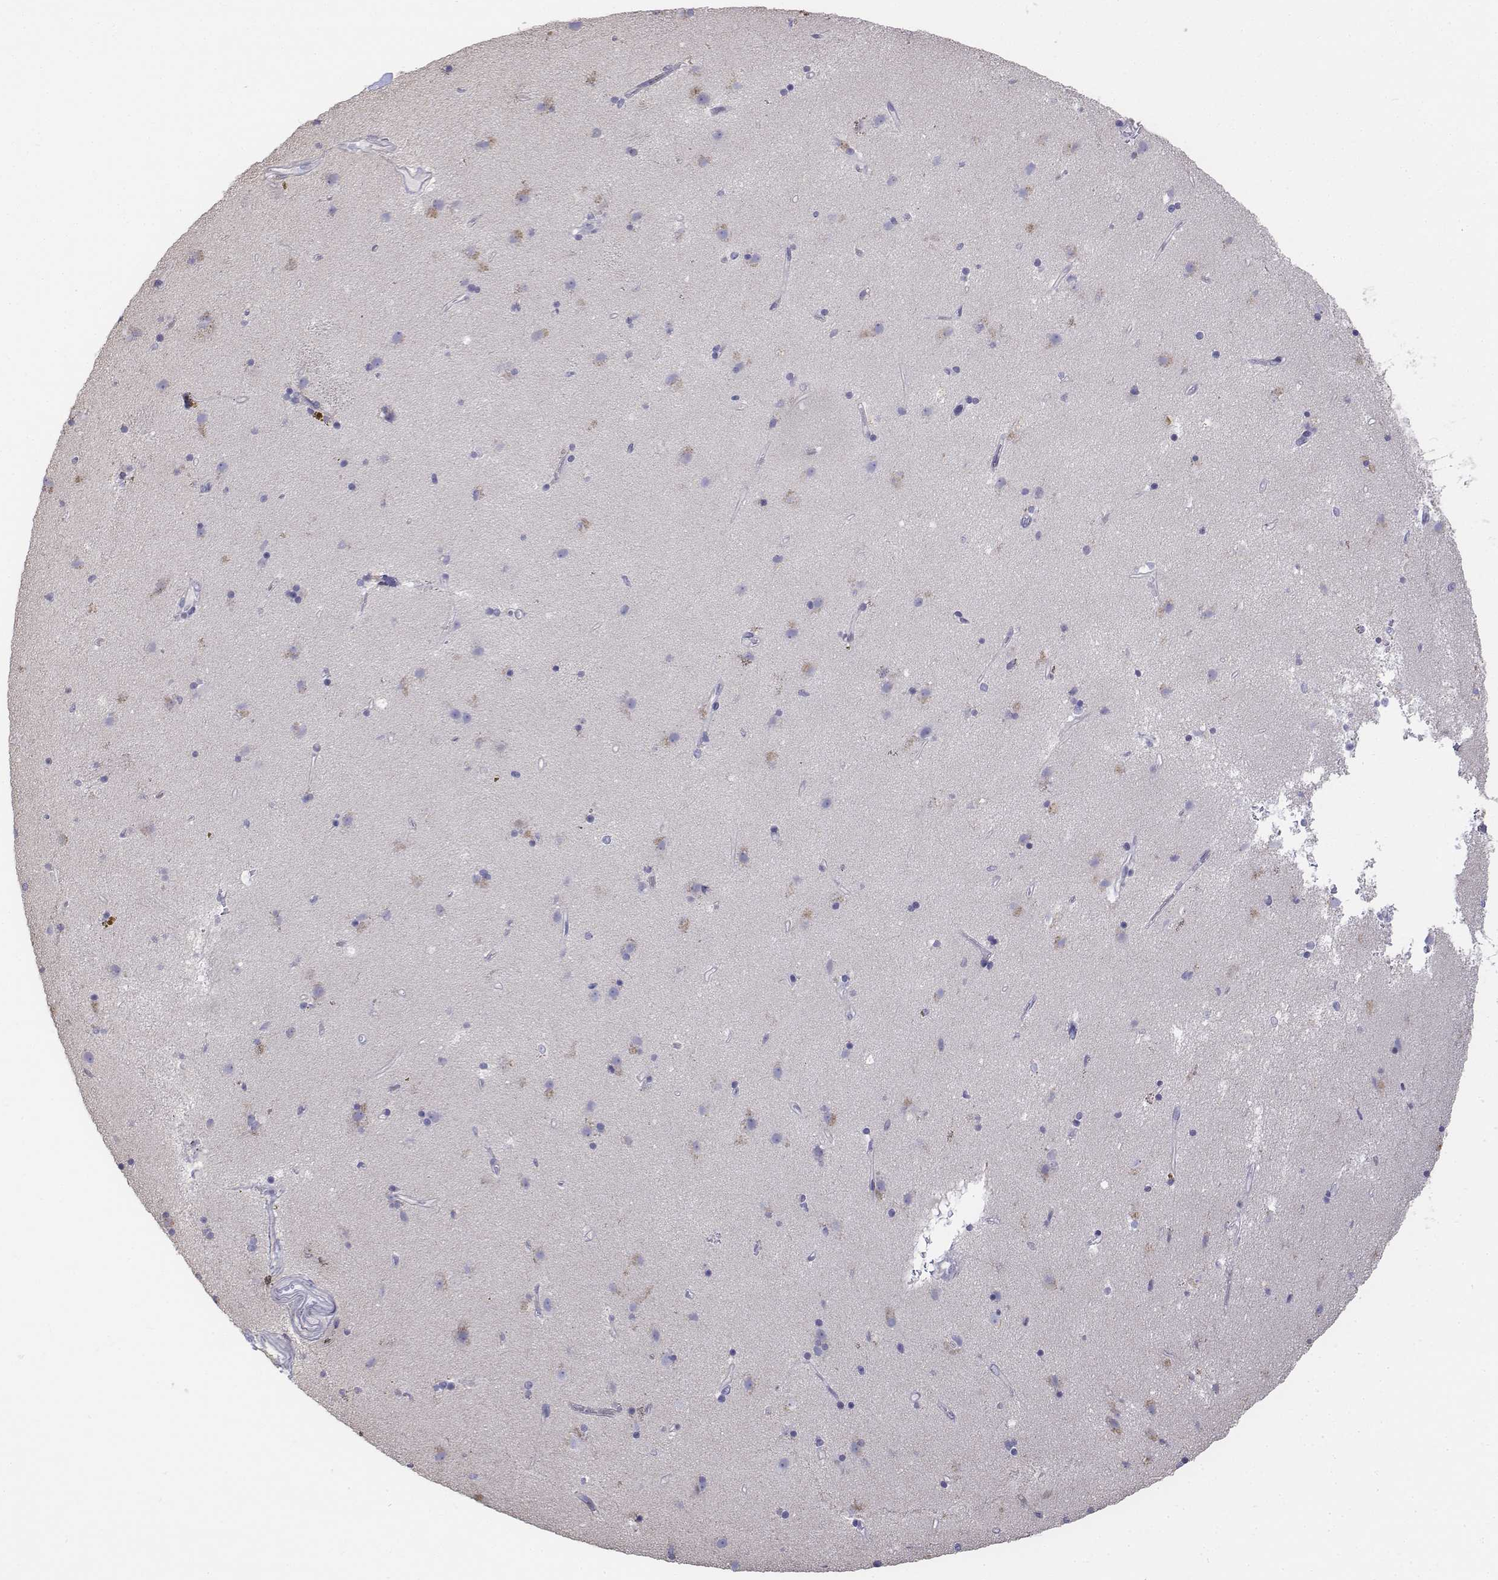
{"staining": {"intensity": "negative", "quantity": "none", "location": "none"}, "tissue": "caudate", "cell_type": "Glial cells", "image_type": "normal", "snomed": [{"axis": "morphology", "description": "Normal tissue, NOS"}, {"axis": "topography", "description": "Lateral ventricle wall"}], "caption": "A photomicrograph of caudate stained for a protein reveals no brown staining in glial cells. The staining is performed using DAB brown chromogen with nuclei counter-stained in using hematoxylin.", "gene": "LGSN", "patient": {"sex": "female", "age": 71}}